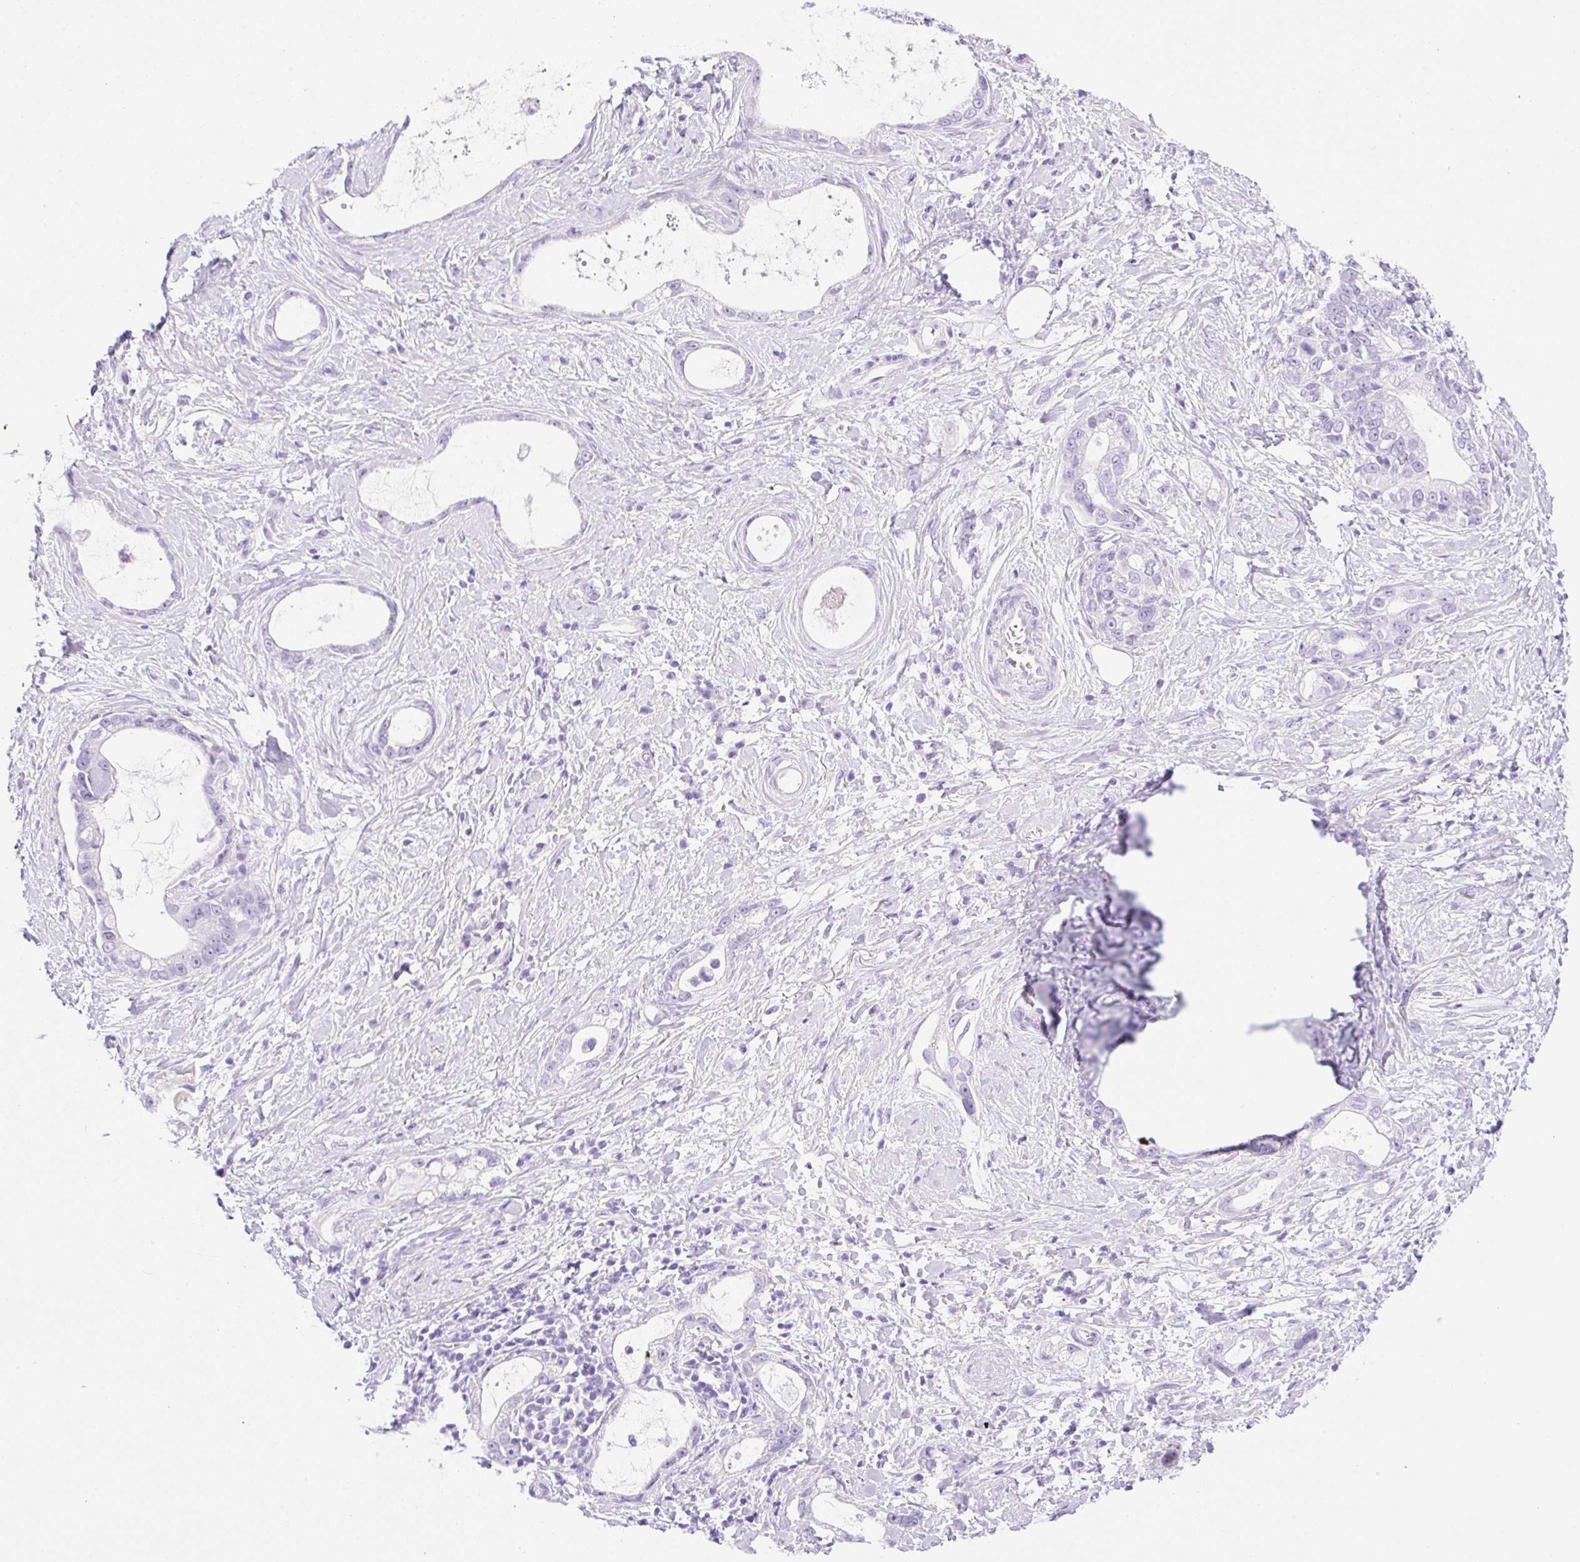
{"staining": {"intensity": "negative", "quantity": "none", "location": "none"}, "tissue": "stomach cancer", "cell_type": "Tumor cells", "image_type": "cancer", "snomed": [{"axis": "morphology", "description": "Adenocarcinoma, NOS"}, {"axis": "topography", "description": "Stomach"}], "caption": "High power microscopy micrograph of an immunohistochemistry (IHC) image of adenocarcinoma (stomach), revealing no significant expression in tumor cells.", "gene": "SPRR4", "patient": {"sex": "male", "age": 55}}